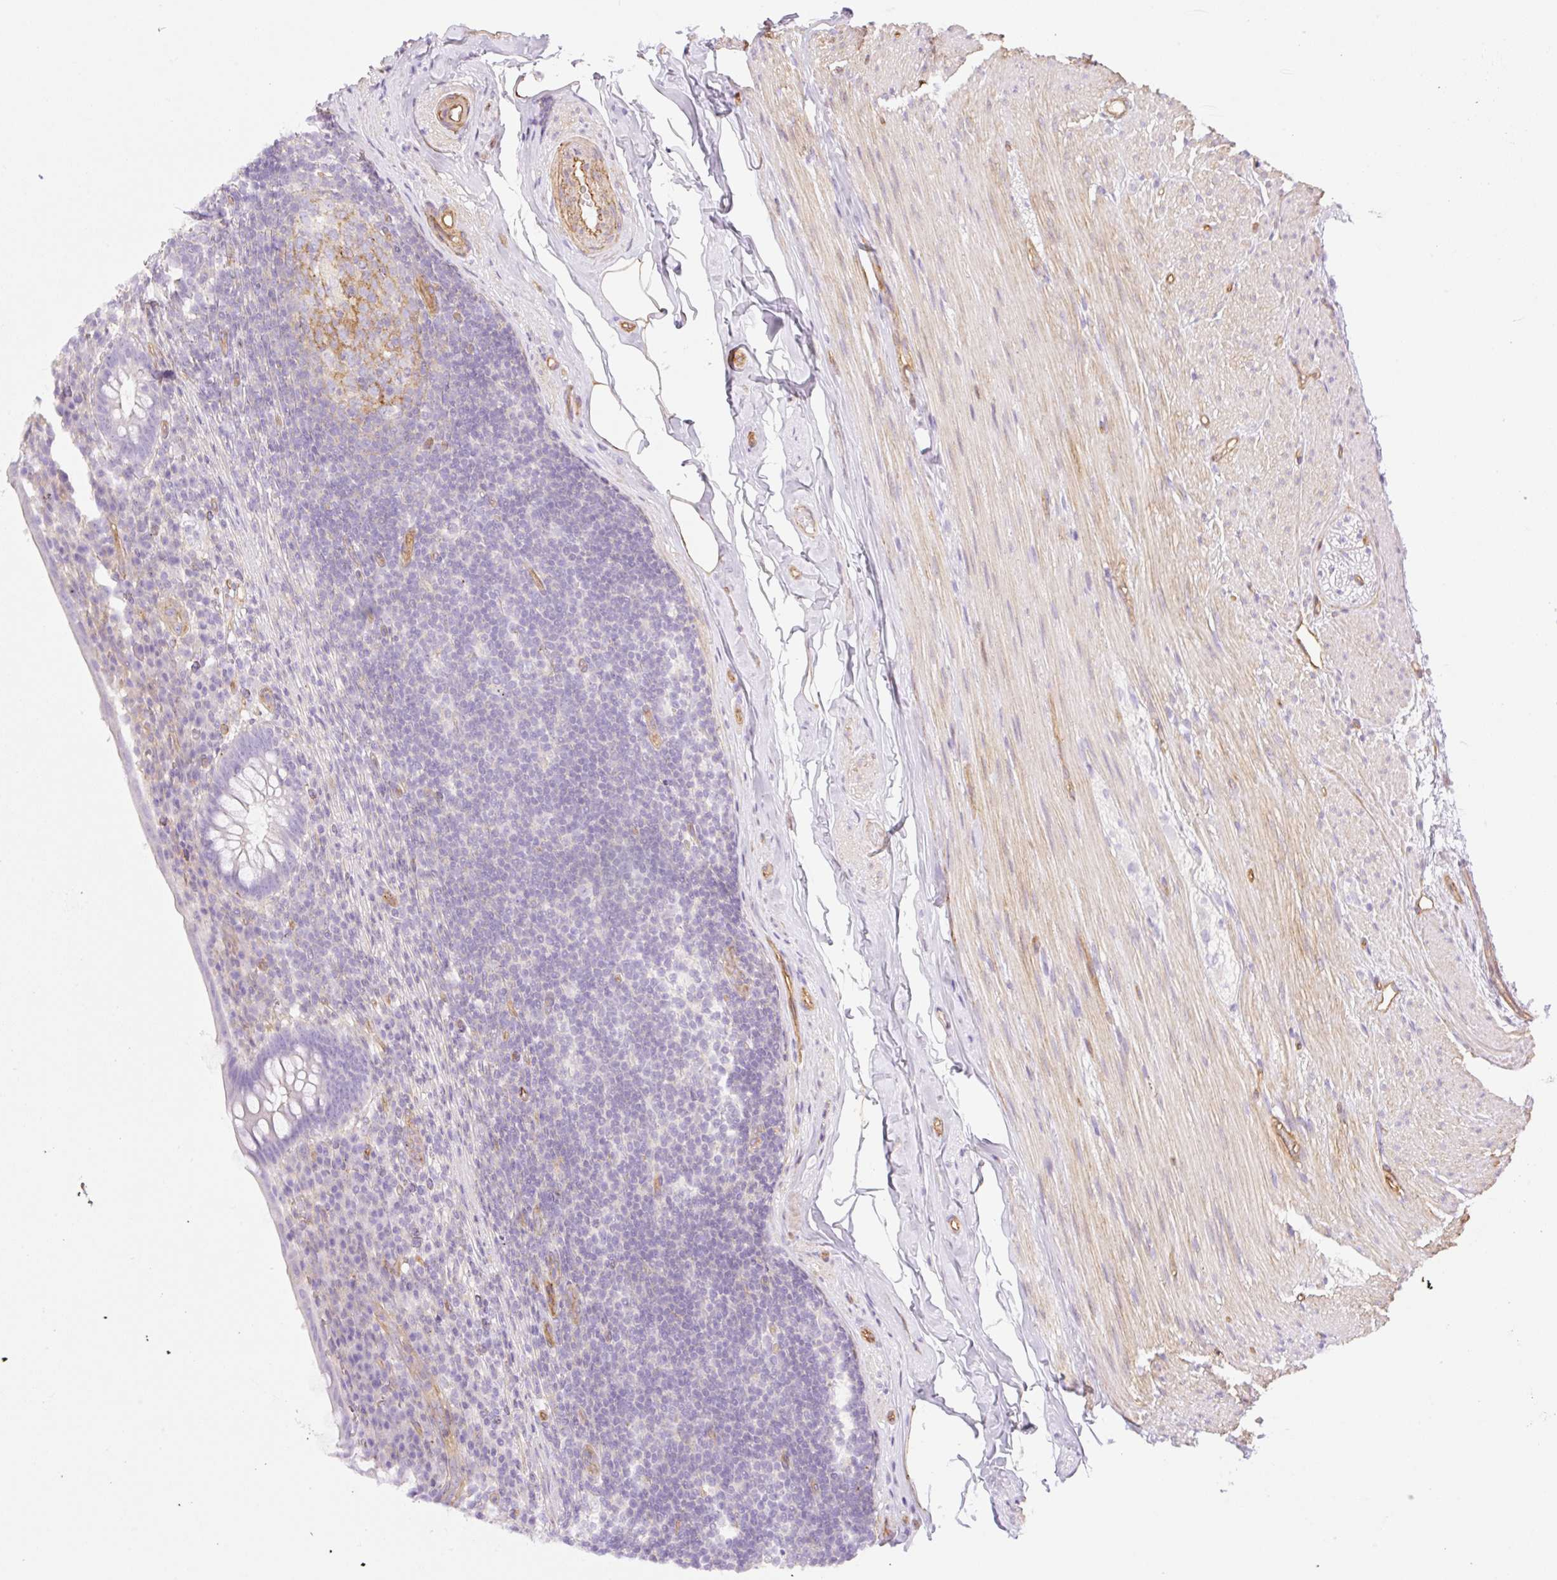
{"staining": {"intensity": "negative", "quantity": "none", "location": "none"}, "tissue": "appendix", "cell_type": "Glandular cells", "image_type": "normal", "snomed": [{"axis": "morphology", "description": "Normal tissue, NOS"}, {"axis": "topography", "description": "Appendix"}], "caption": "Glandular cells show no significant protein staining in unremarkable appendix.", "gene": "EHD1", "patient": {"sex": "female", "age": 56}}